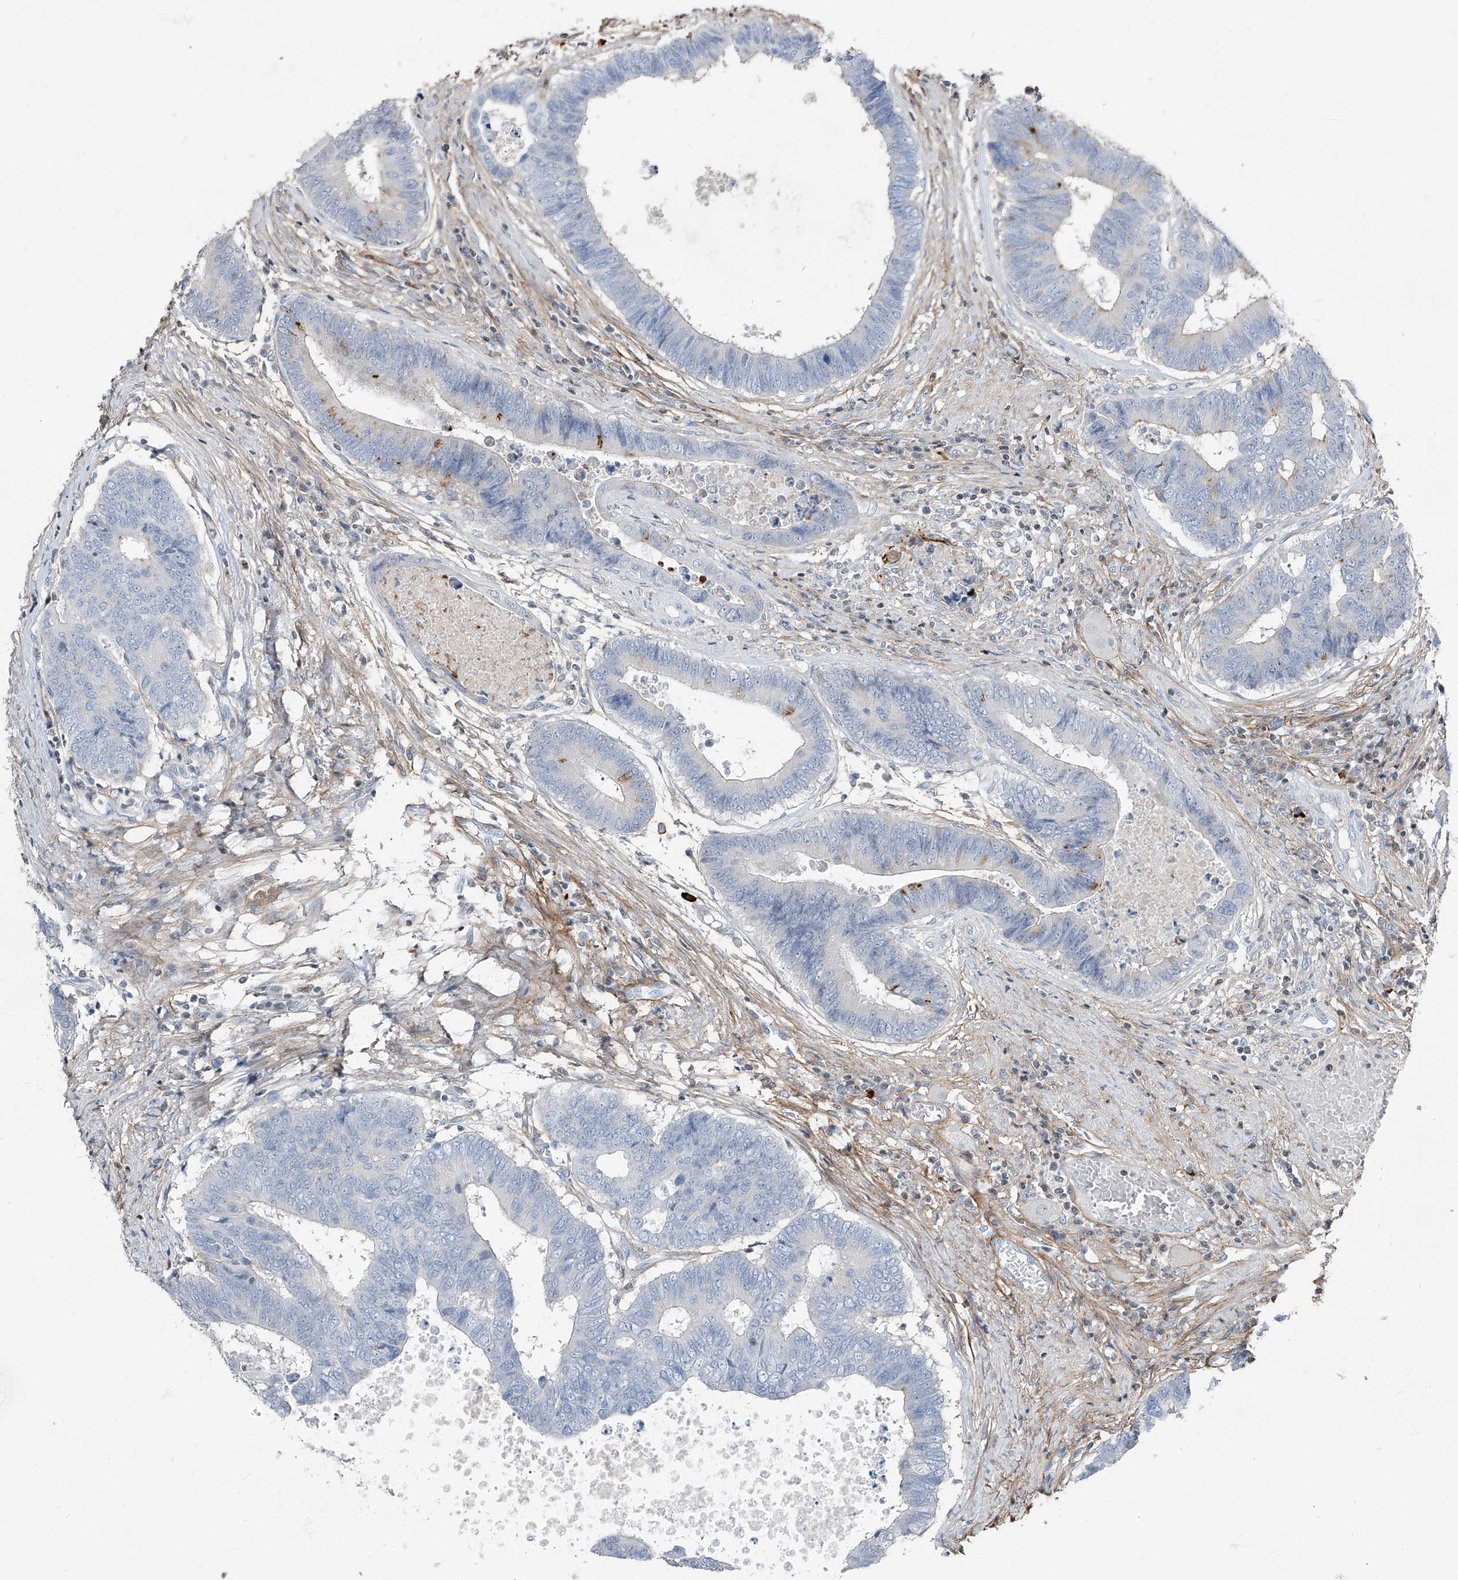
{"staining": {"intensity": "negative", "quantity": "none", "location": "none"}, "tissue": "colorectal cancer", "cell_type": "Tumor cells", "image_type": "cancer", "snomed": [{"axis": "morphology", "description": "Adenocarcinoma, NOS"}, {"axis": "topography", "description": "Rectum"}], "caption": "Immunohistochemical staining of human adenocarcinoma (colorectal) shows no significant positivity in tumor cells. (IHC, brightfield microscopy, high magnification).", "gene": "HOXA3", "patient": {"sex": "male", "age": 84}}